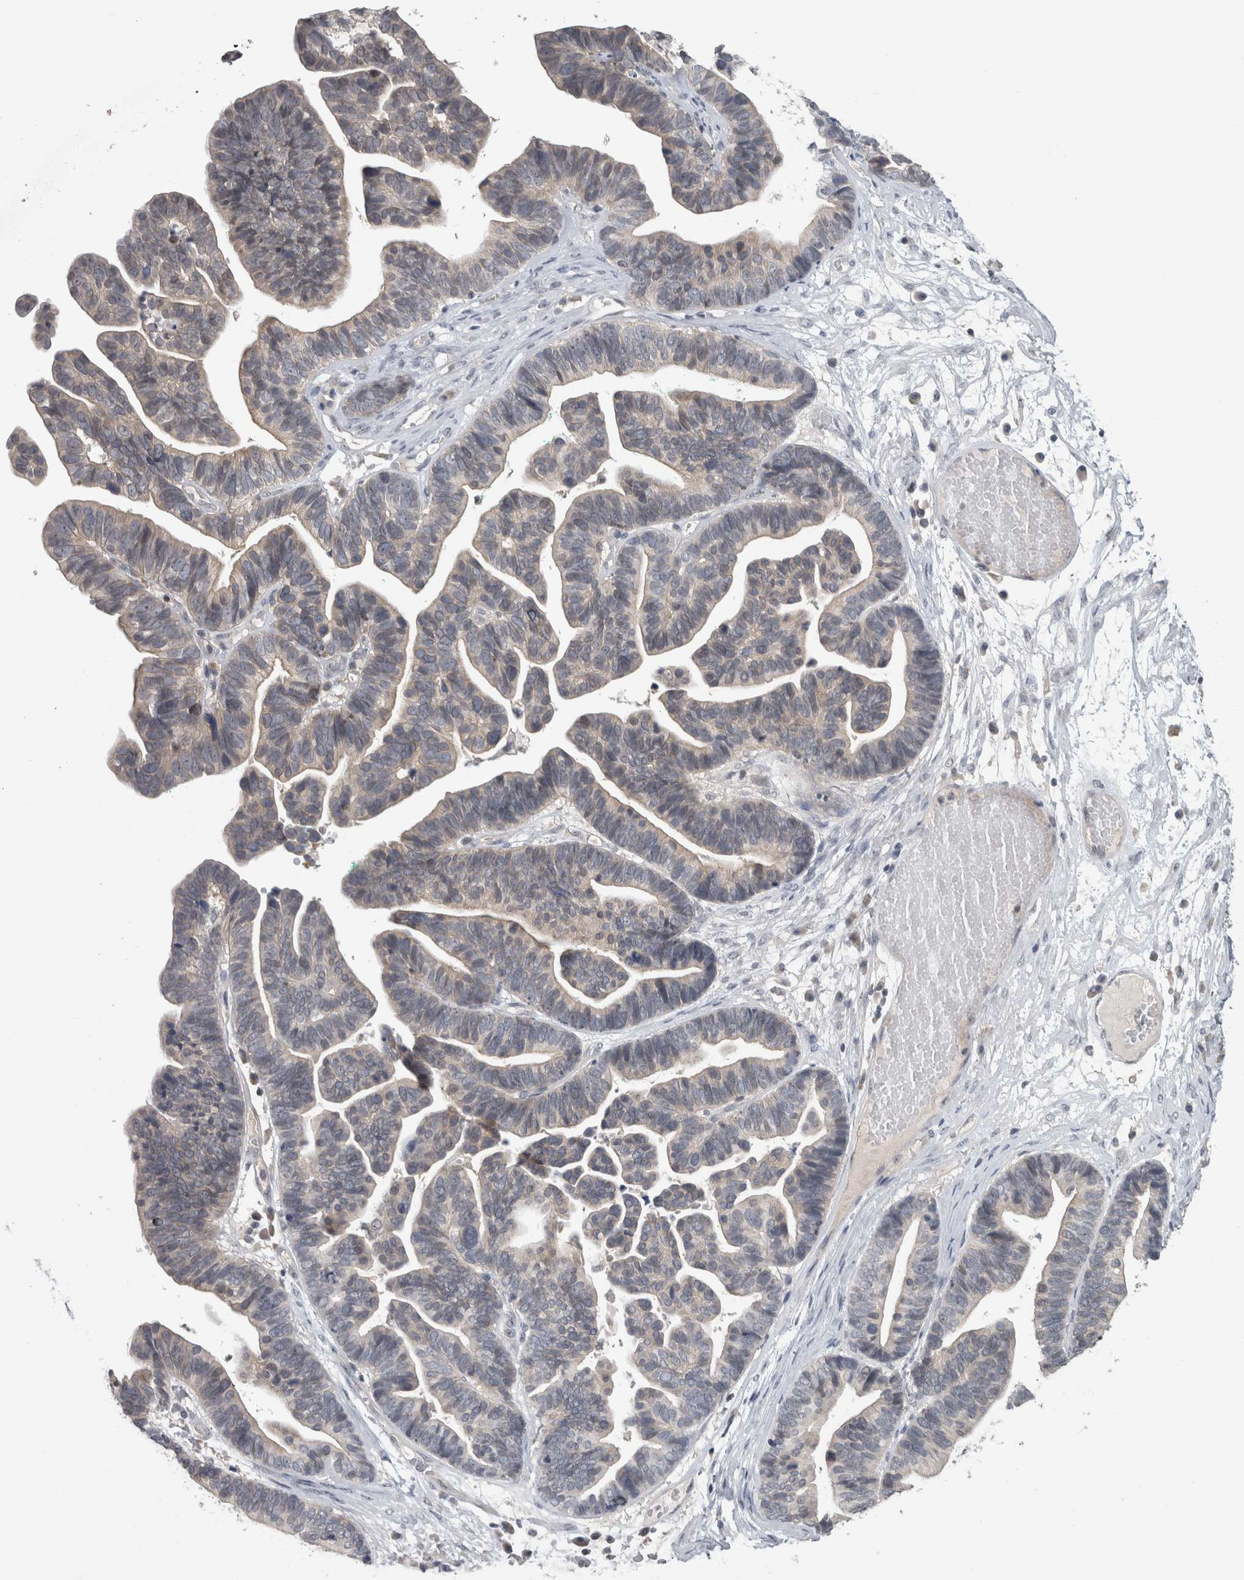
{"staining": {"intensity": "weak", "quantity": "<25%", "location": "cytoplasmic/membranous"}, "tissue": "ovarian cancer", "cell_type": "Tumor cells", "image_type": "cancer", "snomed": [{"axis": "morphology", "description": "Cystadenocarcinoma, serous, NOS"}, {"axis": "topography", "description": "Ovary"}], "caption": "A high-resolution histopathology image shows IHC staining of ovarian cancer, which shows no significant expression in tumor cells. (DAB immunohistochemistry (IHC), high magnification).", "gene": "RBM28", "patient": {"sex": "female", "age": 56}}